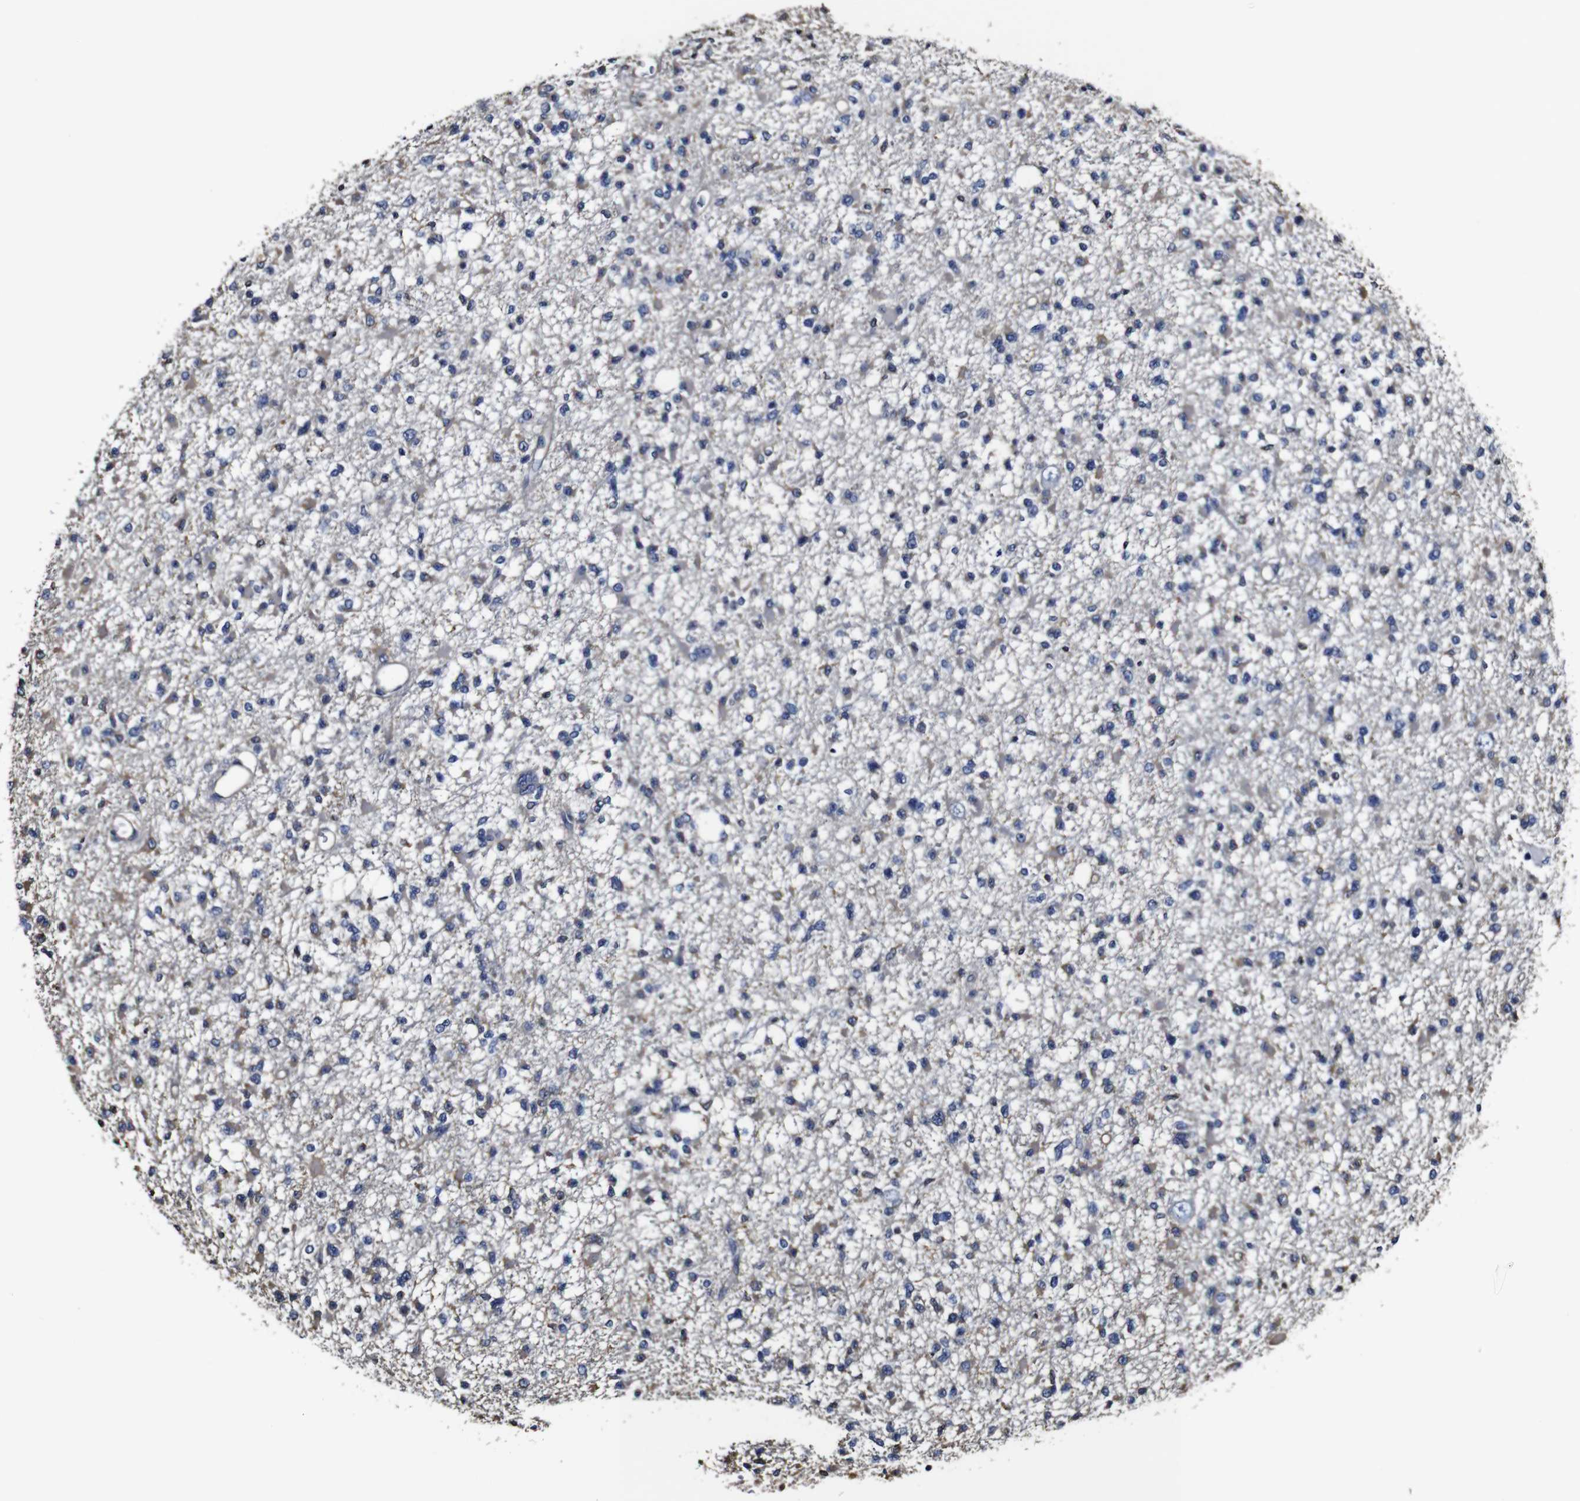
{"staining": {"intensity": "negative", "quantity": "none", "location": "none"}, "tissue": "glioma", "cell_type": "Tumor cells", "image_type": "cancer", "snomed": [{"axis": "morphology", "description": "Glioma, malignant, Low grade"}, {"axis": "topography", "description": "Brain"}], "caption": "Tumor cells show no significant staining in glioma. (DAB immunohistochemistry (IHC) visualized using brightfield microscopy, high magnification).", "gene": "MSN", "patient": {"sex": "female", "age": 22}}